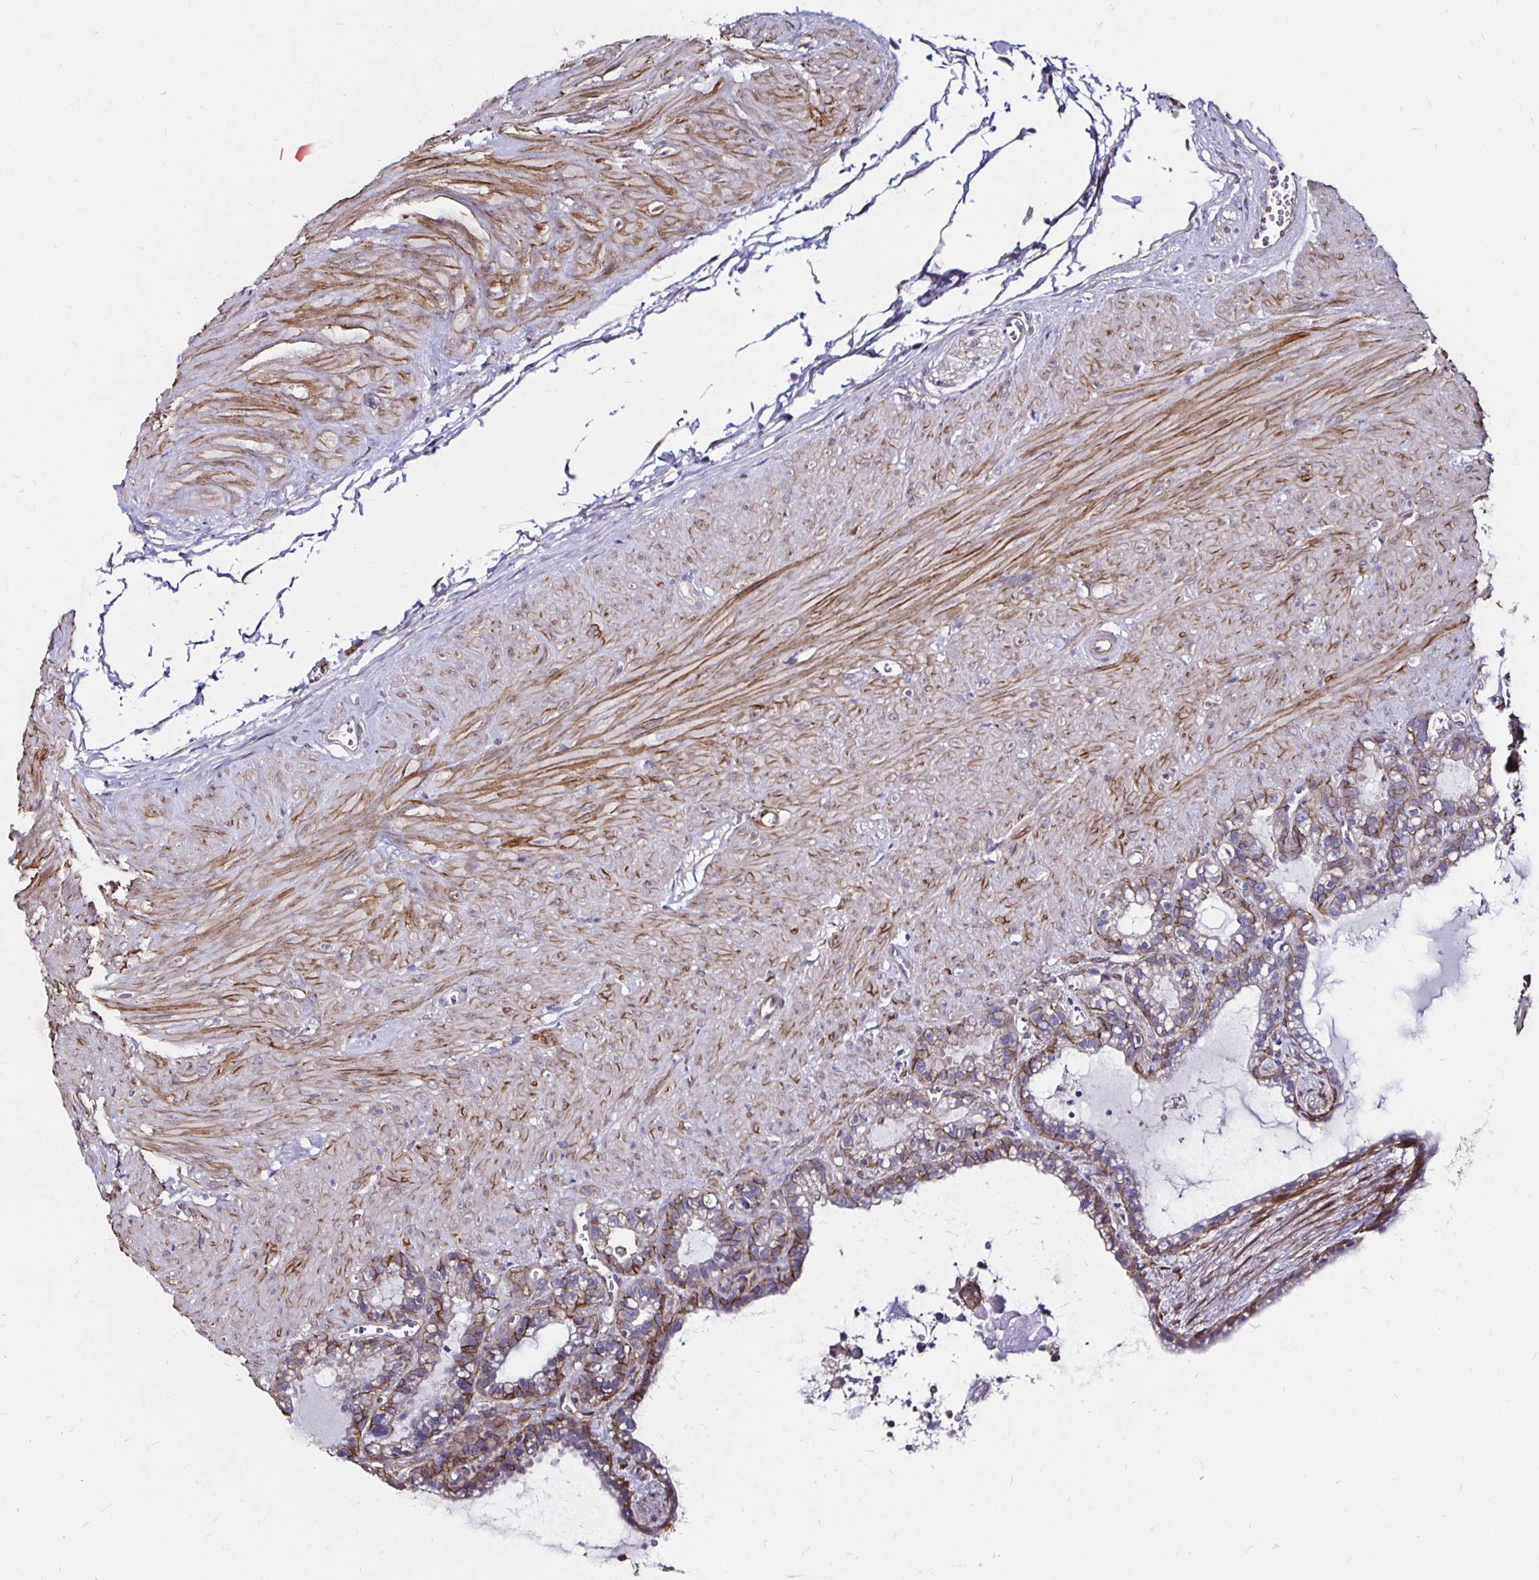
{"staining": {"intensity": "moderate", "quantity": "<25%", "location": "cytoplasmic/membranous"}, "tissue": "seminal vesicle", "cell_type": "Glandular cells", "image_type": "normal", "snomed": [{"axis": "morphology", "description": "Normal tissue, NOS"}, {"axis": "topography", "description": "Seminal veicle"}], "caption": "Brown immunohistochemical staining in benign human seminal vesicle demonstrates moderate cytoplasmic/membranous expression in approximately <25% of glandular cells.", "gene": "ITGB1", "patient": {"sex": "male", "age": 76}}